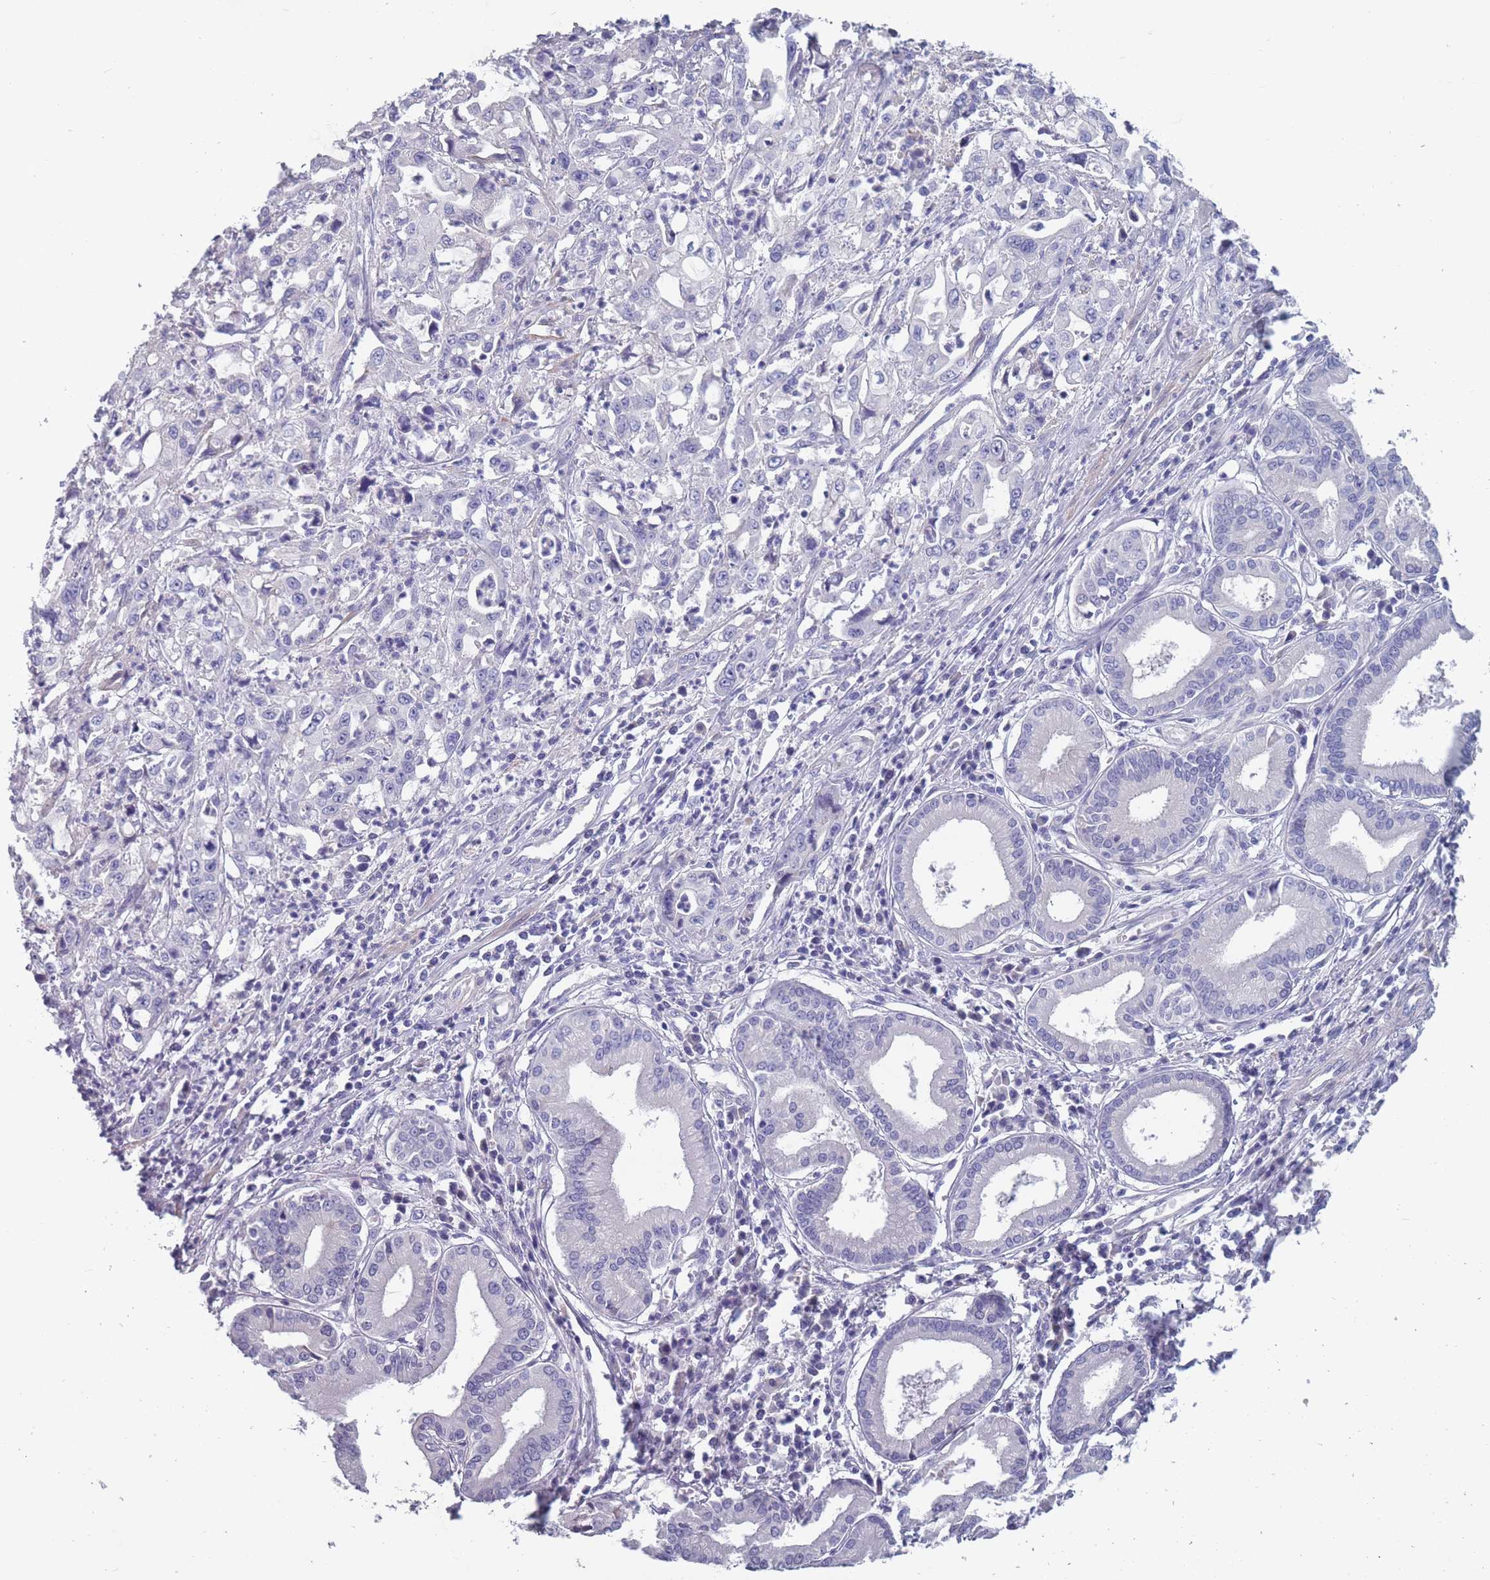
{"staining": {"intensity": "negative", "quantity": "none", "location": "none"}, "tissue": "pancreatic cancer", "cell_type": "Tumor cells", "image_type": "cancer", "snomed": [{"axis": "morphology", "description": "Adenocarcinoma, NOS"}, {"axis": "topography", "description": "Pancreas"}], "caption": "Tumor cells are negative for brown protein staining in pancreatic adenocarcinoma.", "gene": "OR4C5", "patient": {"sex": "female", "age": 61}}